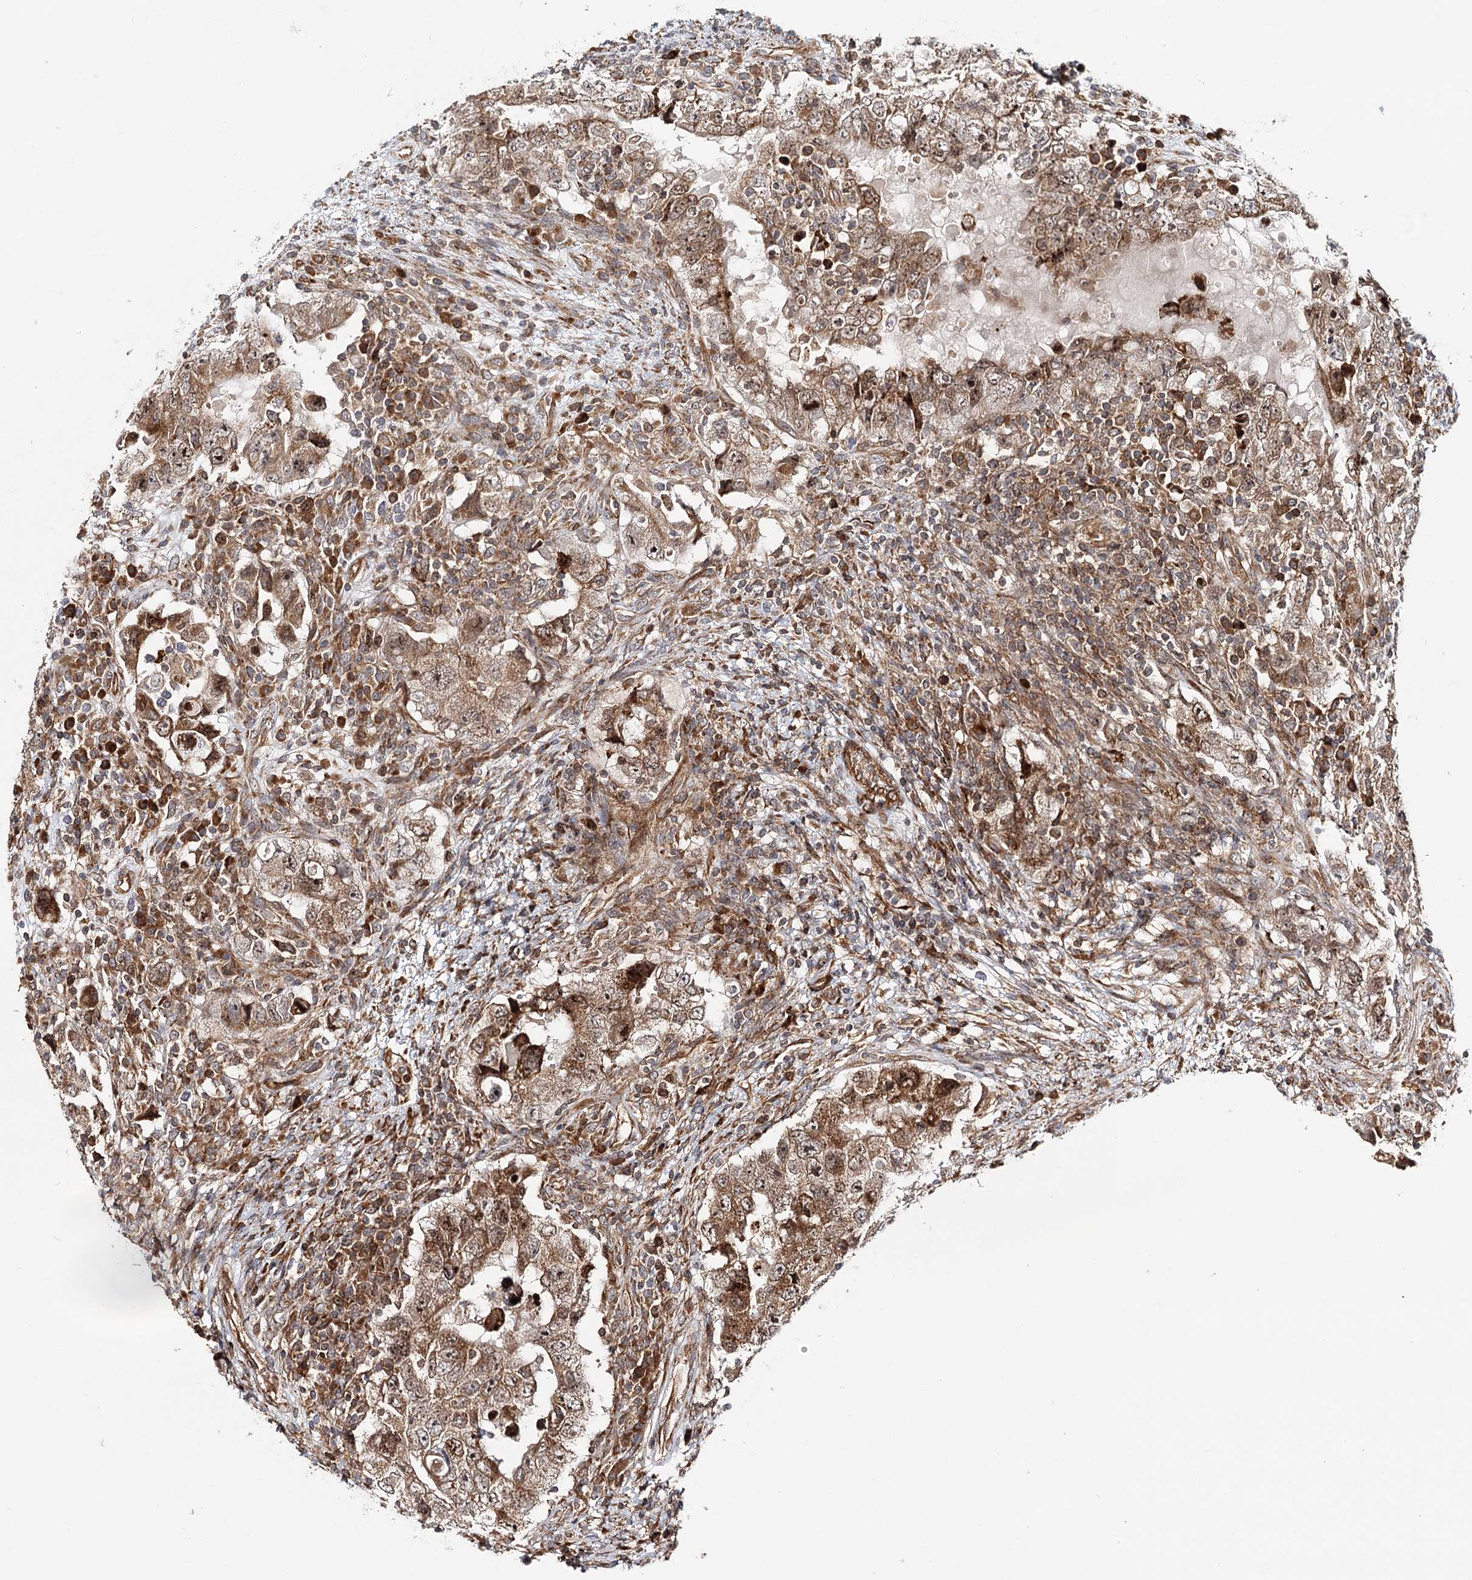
{"staining": {"intensity": "moderate", "quantity": ">75%", "location": "cytoplasmic/membranous,nuclear"}, "tissue": "testis cancer", "cell_type": "Tumor cells", "image_type": "cancer", "snomed": [{"axis": "morphology", "description": "Carcinoma, Embryonal, NOS"}, {"axis": "topography", "description": "Testis"}], "caption": "This micrograph shows immunohistochemistry (IHC) staining of human testis embryonal carcinoma, with medium moderate cytoplasmic/membranous and nuclear expression in about >75% of tumor cells.", "gene": "MKNK1", "patient": {"sex": "male", "age": 26}}